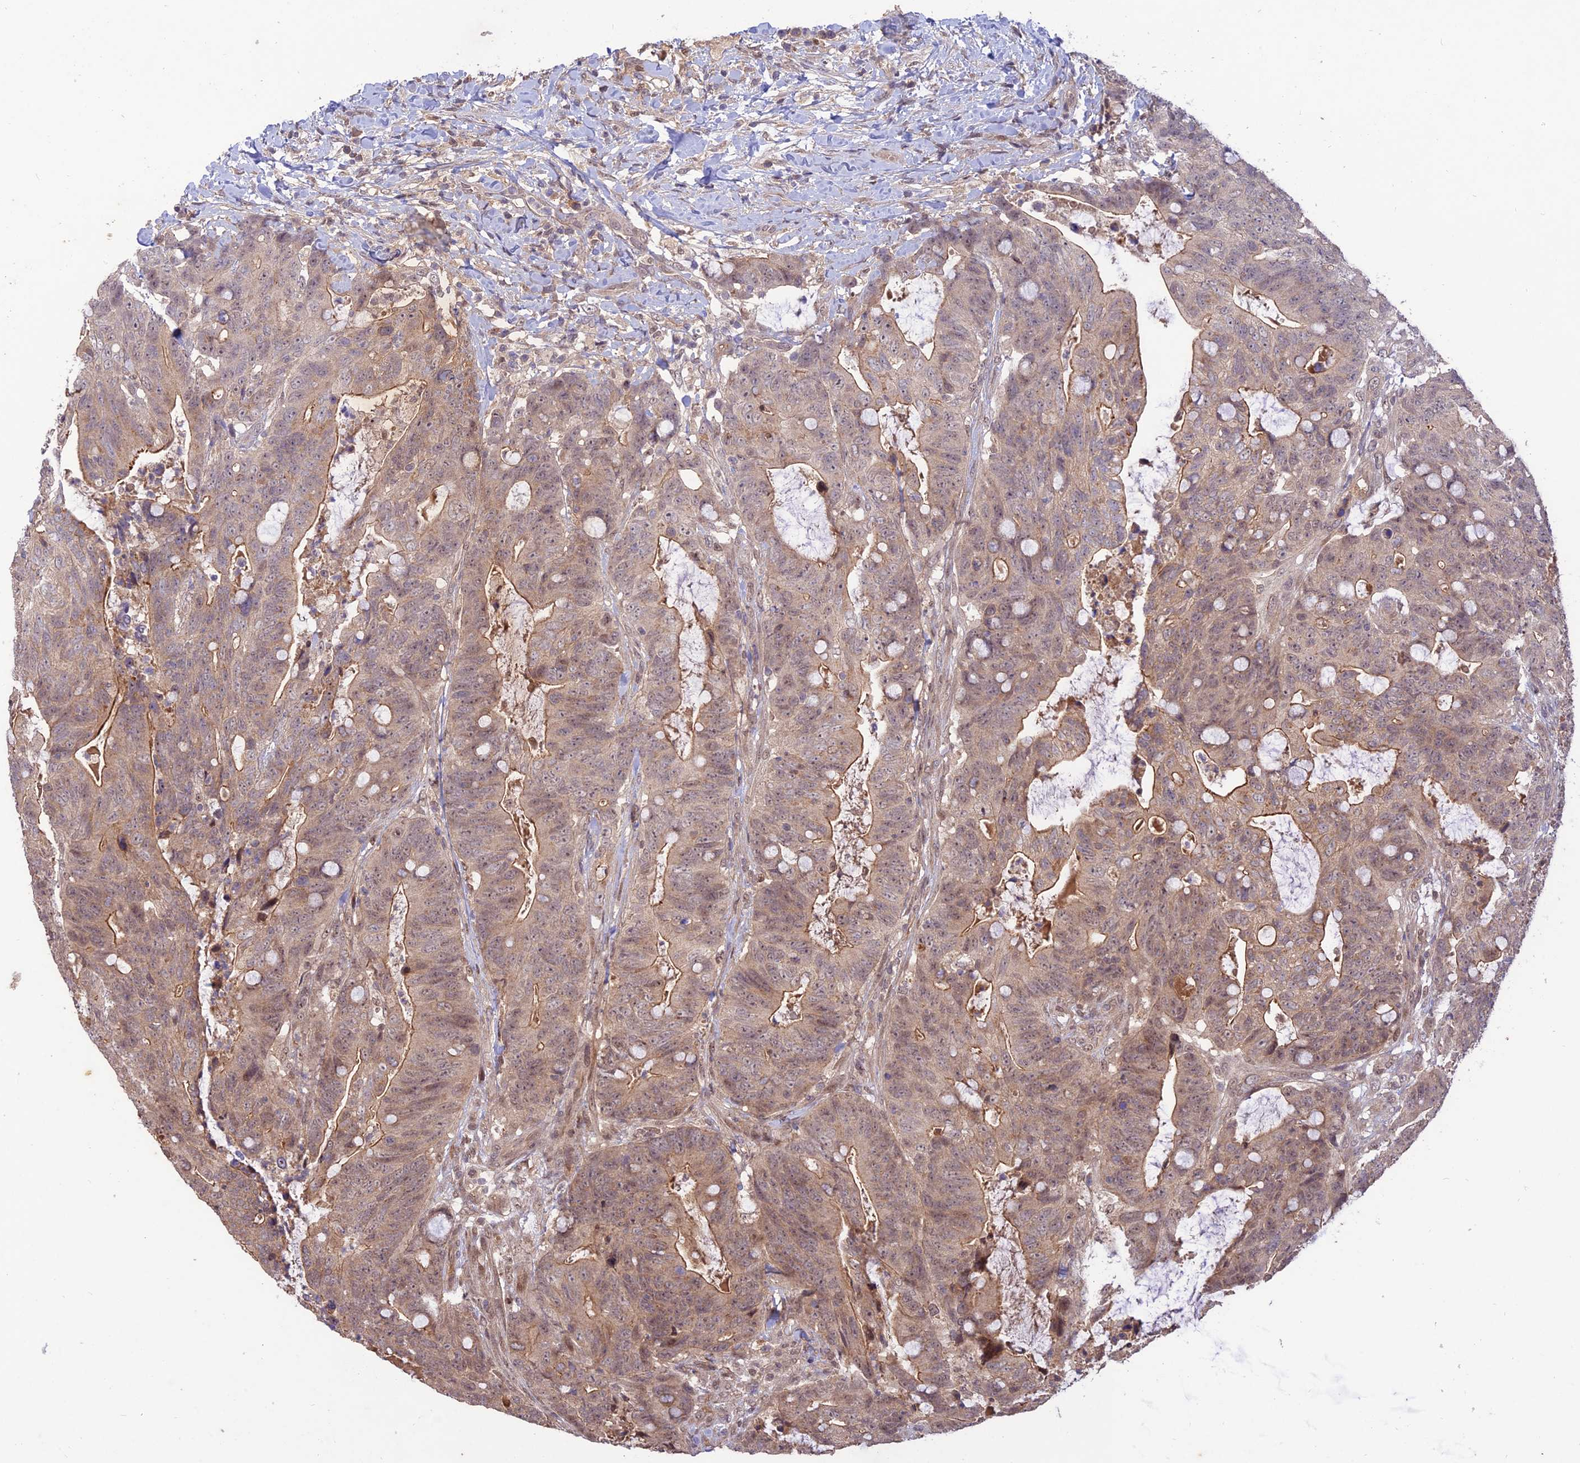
{"staining": {"intensity": "weak", "quantity": ">75%", "location": "cytoplasmic/membranous"}, "tissue": "colorectal cancer", "cell_type": "Tumor cells", "image_type": "cancer", "snomed": [{"axis": "morphology", "description": "Adenocarcinoma, NOS"}, {"axis": "topography", "description": "Colon"}], "caption": "Weak cytoplasmic/membranous positivity for a protein is identified in approximately >75% of tumor cells of colorectal cancer (adenocarcinoma) using IHC.", "gene": "REV1", "patient": {"sex": "female", "age": 82}}